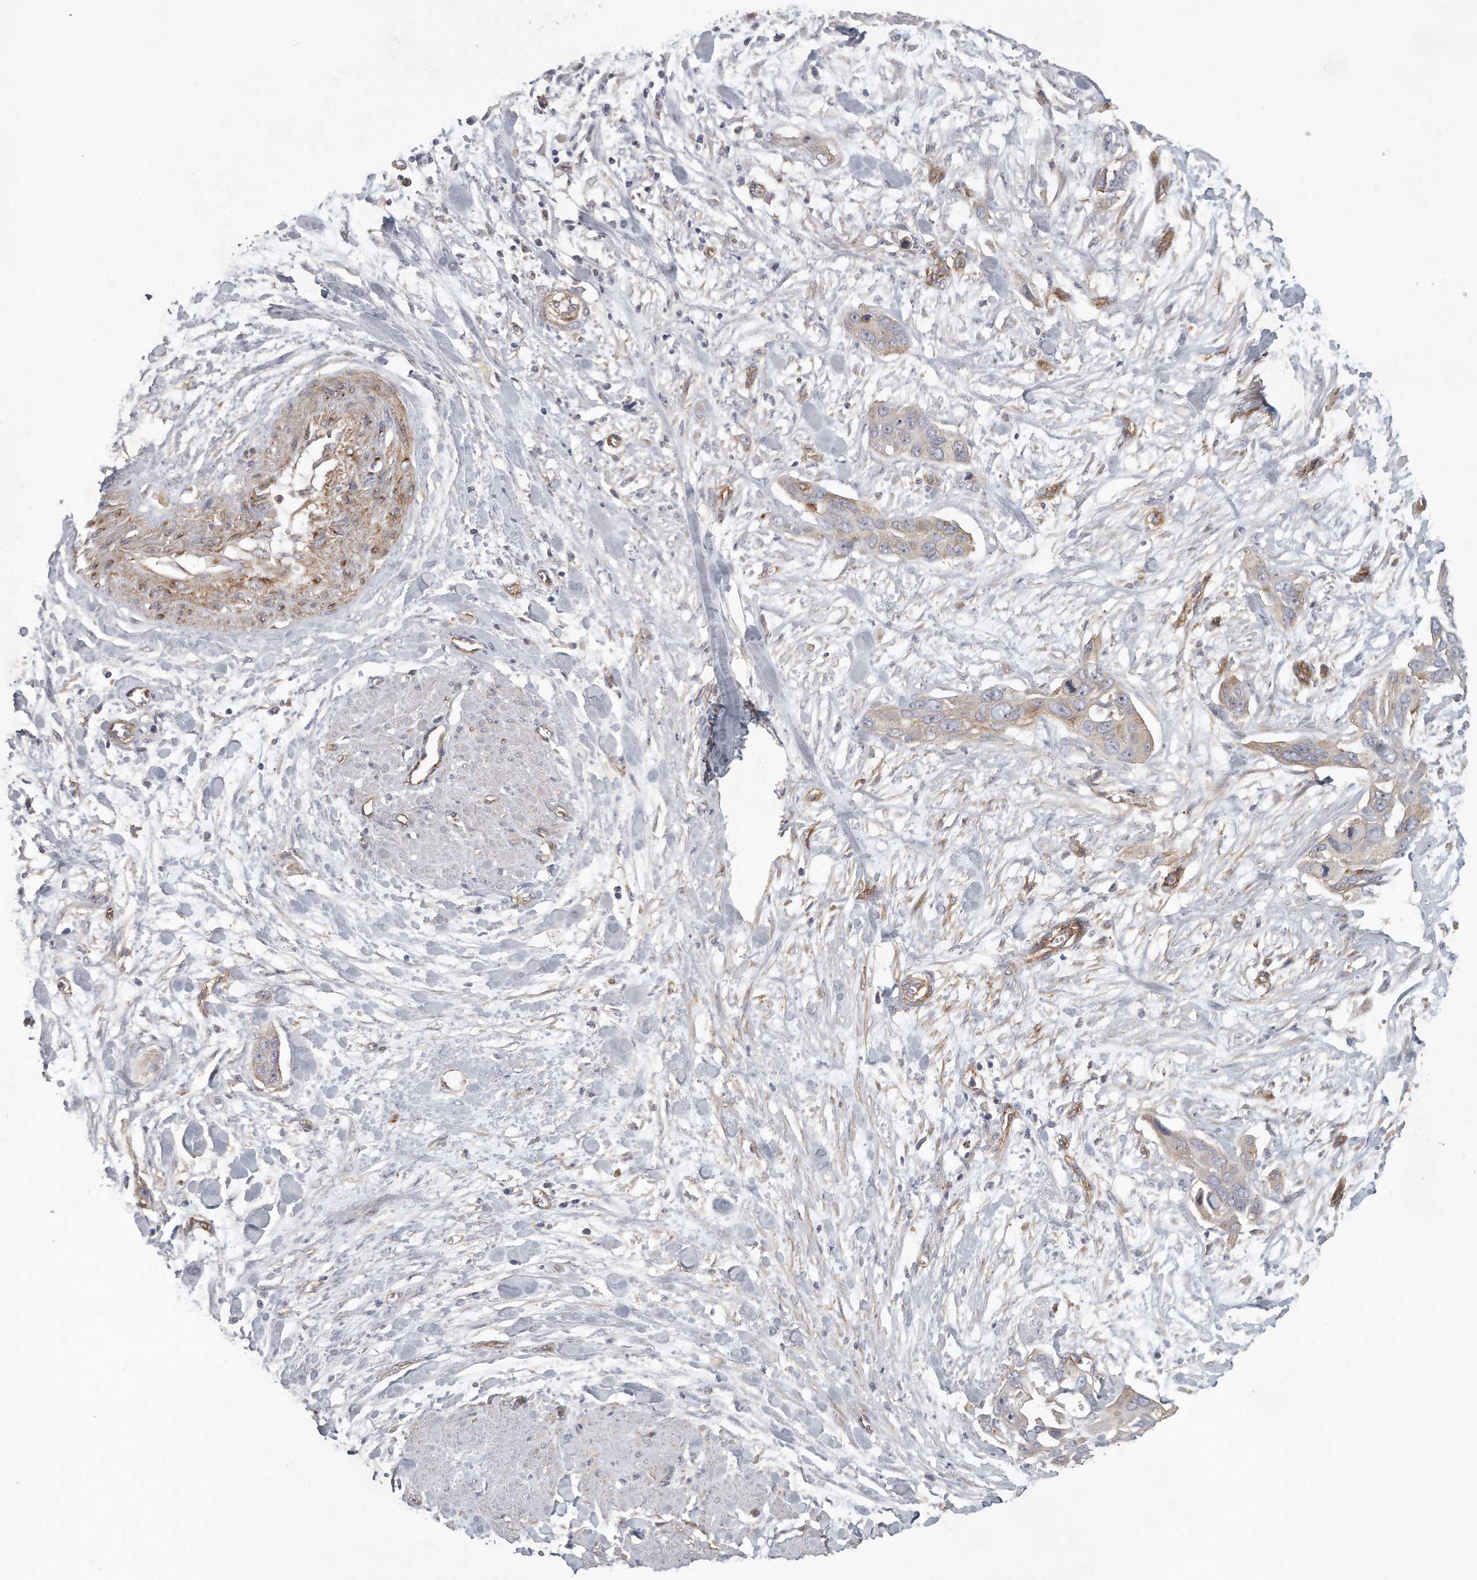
{"staining": {"intensity": "moderate", "quantity": "25%-75%", "location": "cytoplasmic/membranous"}, "tissue": "pancreatic cancer", "cell_type": "Tumor cells", "image_type": "cancer", "snomed": [{"axis": "morphology", "description": "Adenocarcinoma, NOS"}, {"axis": "topography", "description": "Pancreas"}], "caption": "Protein expression by immunohistochemistry (IHC) displays moderate cytoplasmic/membranous expression in about 25%-75% of tumor cells in adenocarcinoma (pancreatic).", "gene": "MTERF4", "patient": {"sex": "female", "age": 60}}